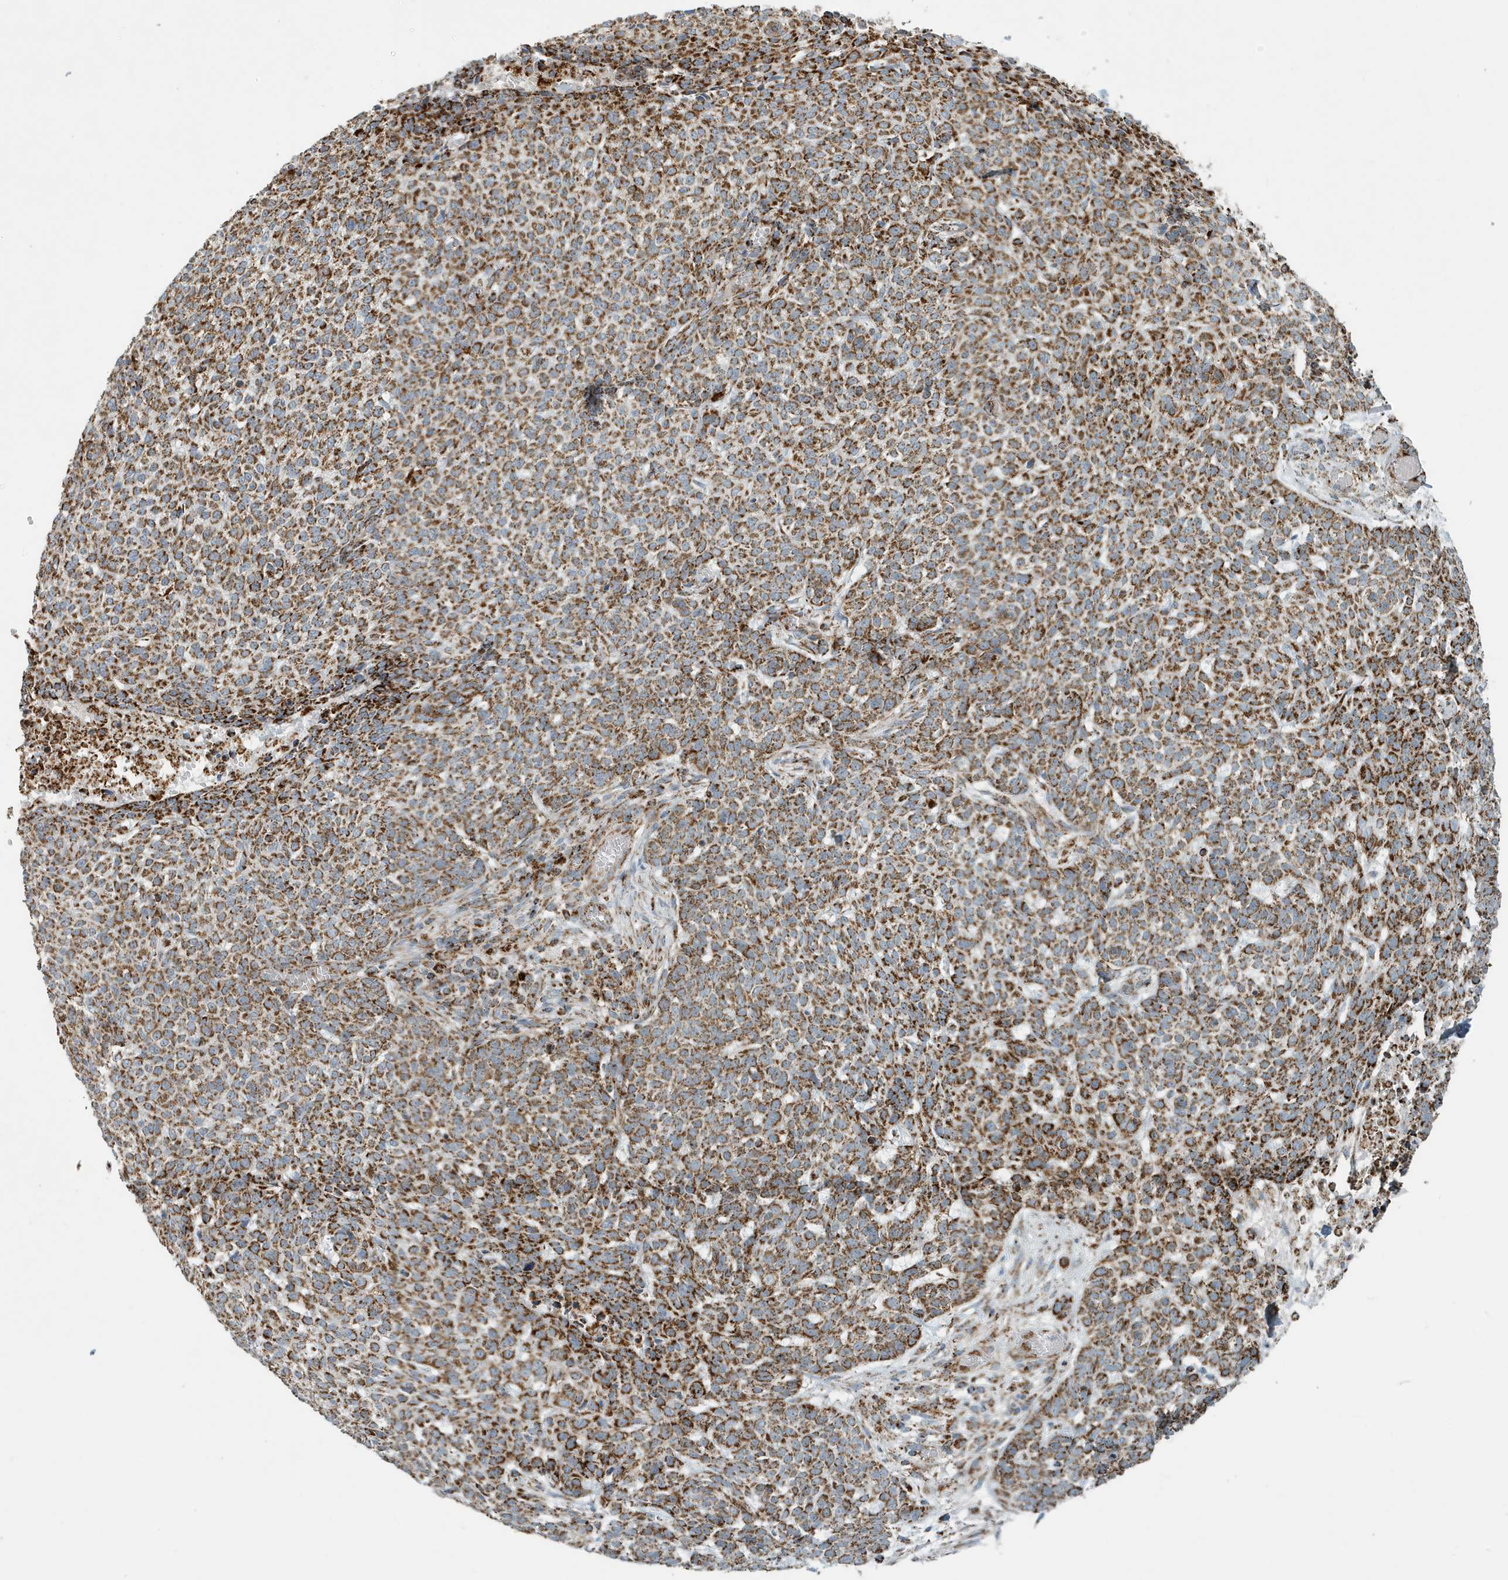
{"staining": {"intensity": "strong", "quantity": ">75%", "location": "cytoplasmic/membranous"}, "tissue": "skin cancer", "cell_type": "Tumor cells", "image_type": "cancer", "snomed": [{"axis": "morphology", "description": "Basal cell carcinoma"}, {"axis": "topography", "description": "Skin"}], "caption": "An immunohistochemistry (IHC) photomicrograph of tumor tissue is shown. Protein staining in brown labels strong cytoplasmic/membranous positivity in skin basal cell carcinoma within tumor cells. The protein of interest is stained brown, and the nuclei are stained in blue (DAB (3,3'-diaminobenzidine) IHC with brightfield microscopy, high magnification).", "gene": "MAN1A1", "patient": {"sex": "male", "age": 85}}